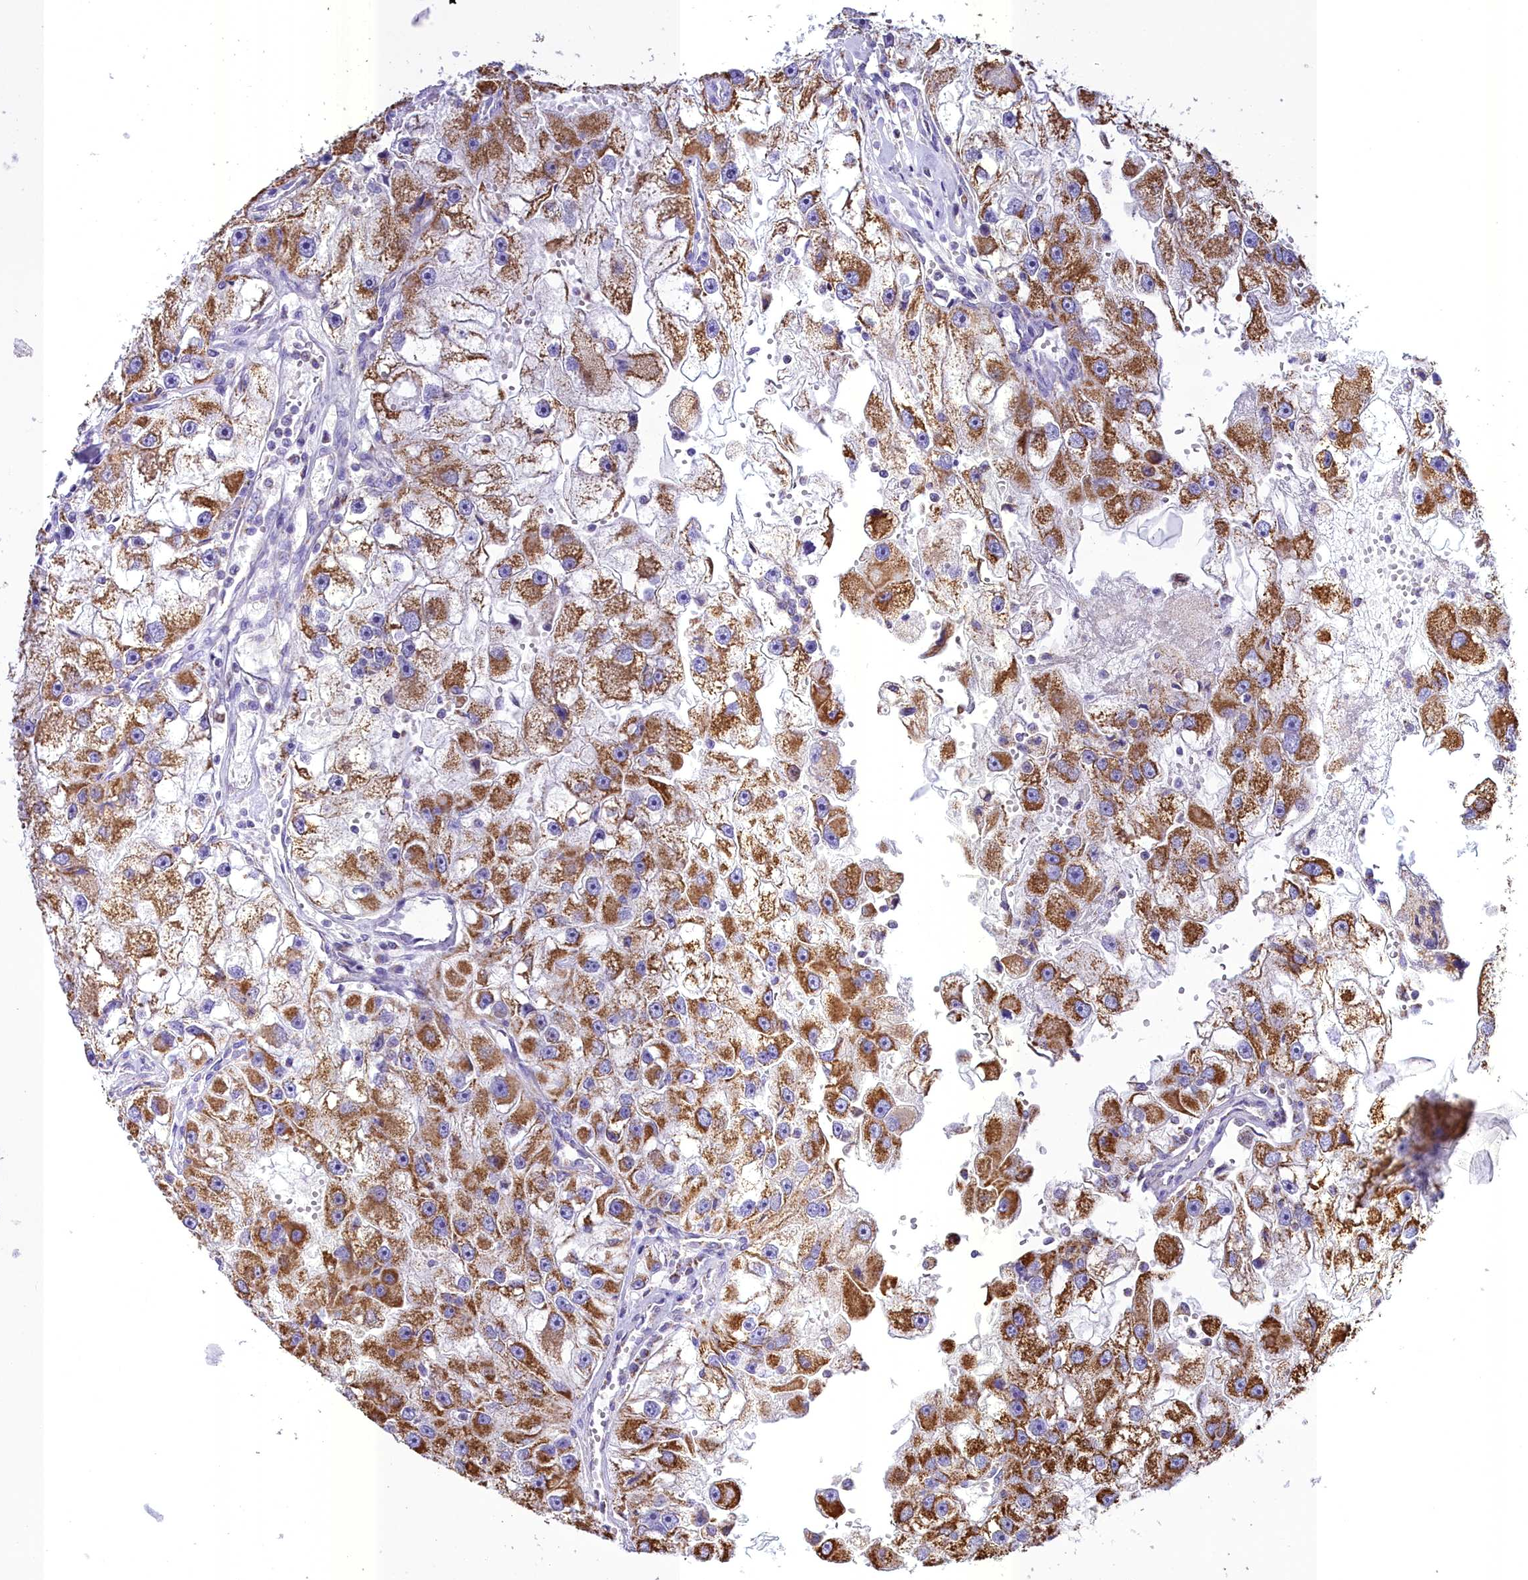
{"staining": {"intensity": "moderate", "quantity": ">75%", "location": "cytoplasmic/membranous"}, "tissue": "renal cancer", "cell_type": "Tumor cells", "image_type": "cancer", "snomed": [{"axis": "morphology", "description": "Adenocarcinoma, NOS"}, {"axis": "topography", "description": "Kidney"}], "caption": "Adenocarcinoma (renal) was stained to show a protein in brown. There is medium levels of moderate cytoplasmic/membranous expression in about >75% of tumor cells.", "gene": "WDFY3", "patient": {"sex": "male", "age": 63}}